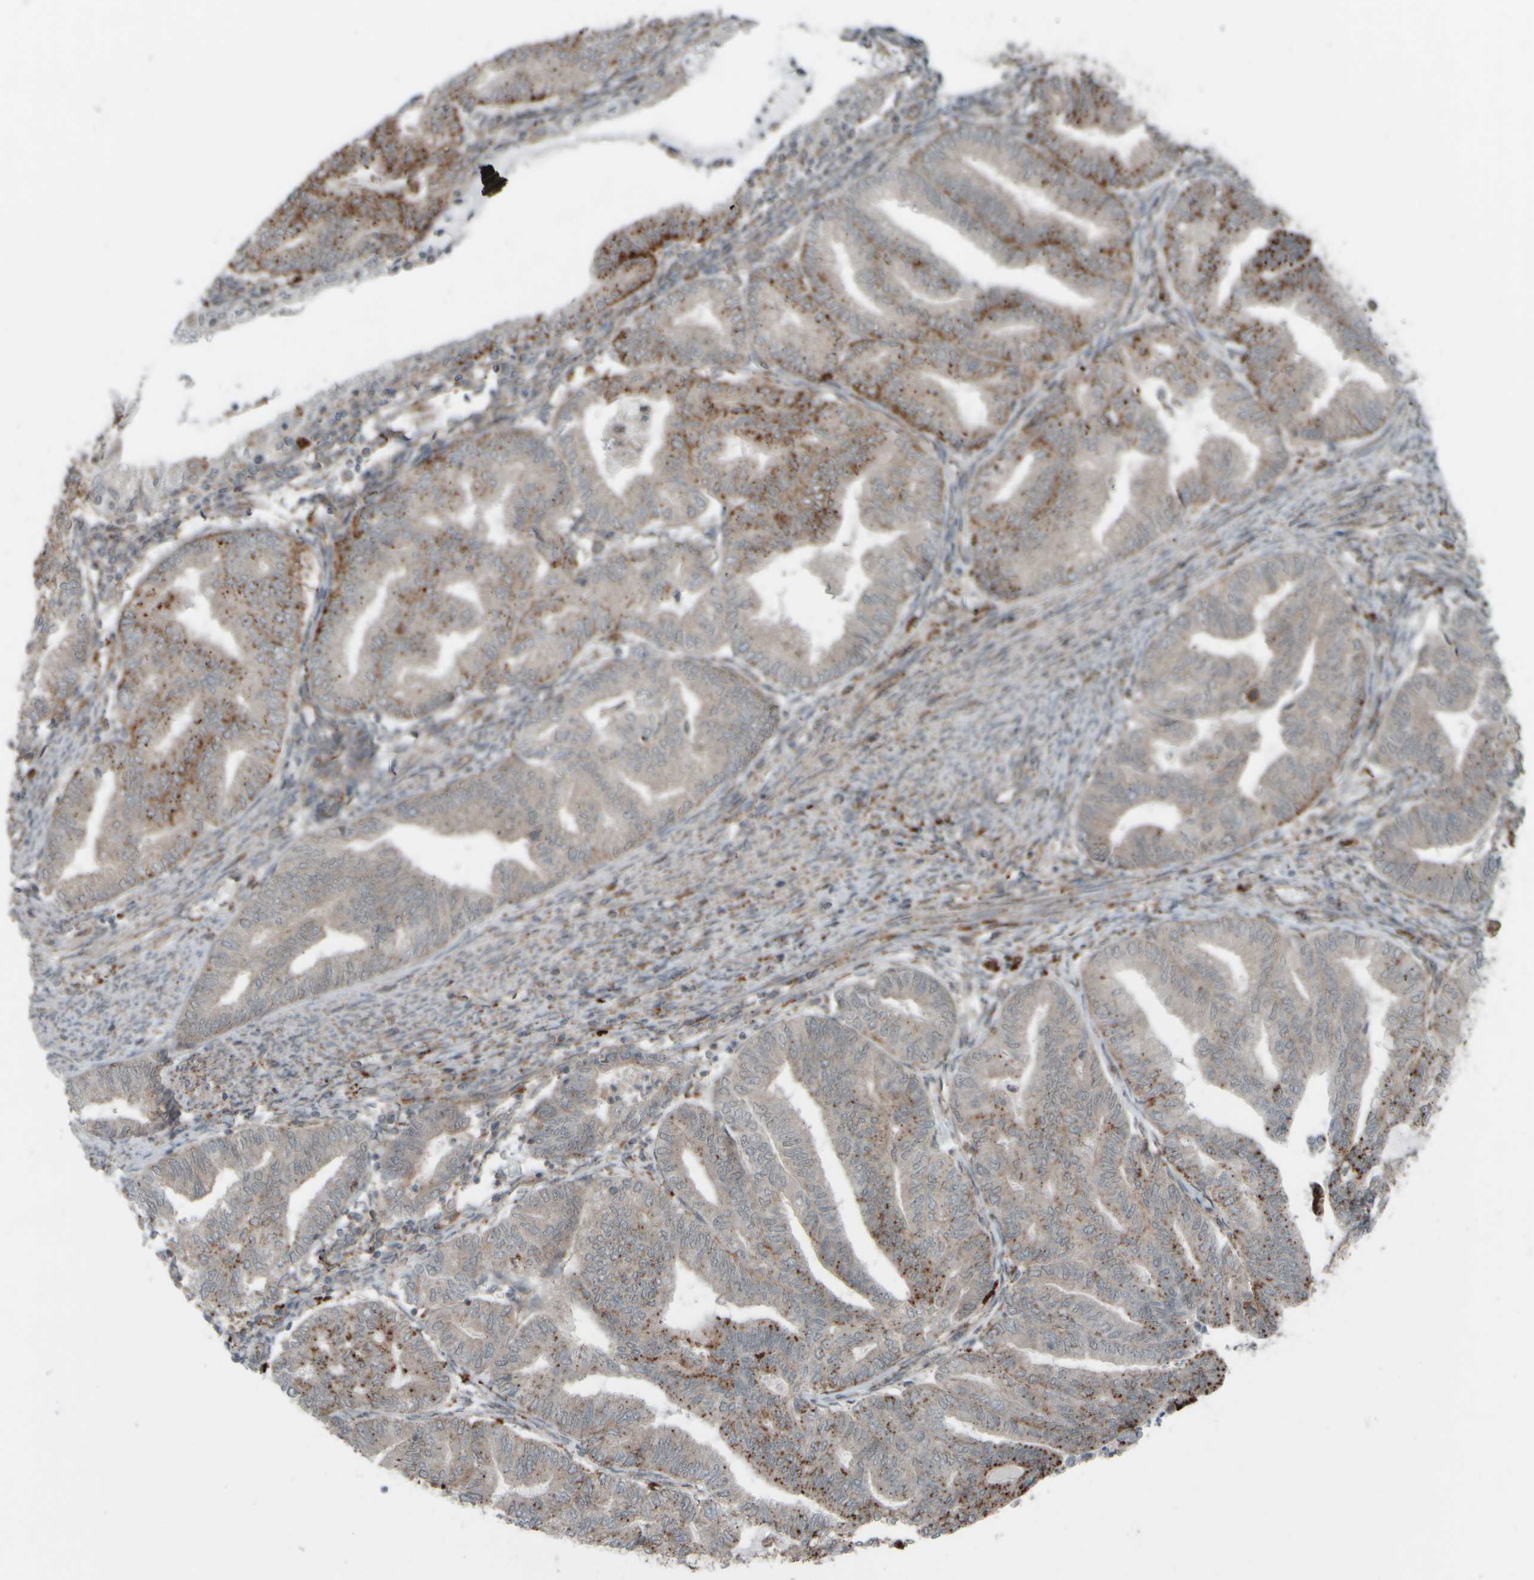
{"staining": {"intensity": "moderate", "quantity": "25%-75%", "location": "cytoplasmic/membranous"}, "tissue": "endometrial cancer", "cell_type": "Tumor cells", "image_type": "cancer", "snomed": [{"axis": "morphology", "description": "Adenocarcinoma, NOS"}, {"axis": "topography", "description": "Endometrium"}], "caption": "Immunohistochemical staining of human endometrial cancer (adenocarcinoma) exhibits medium levels of moderate cytoplasmic/membranous staining in approximately 25%-75% of tumor cells.", "gene": "GIGYF1", "patient": {"sex": "female", "age": 79}}